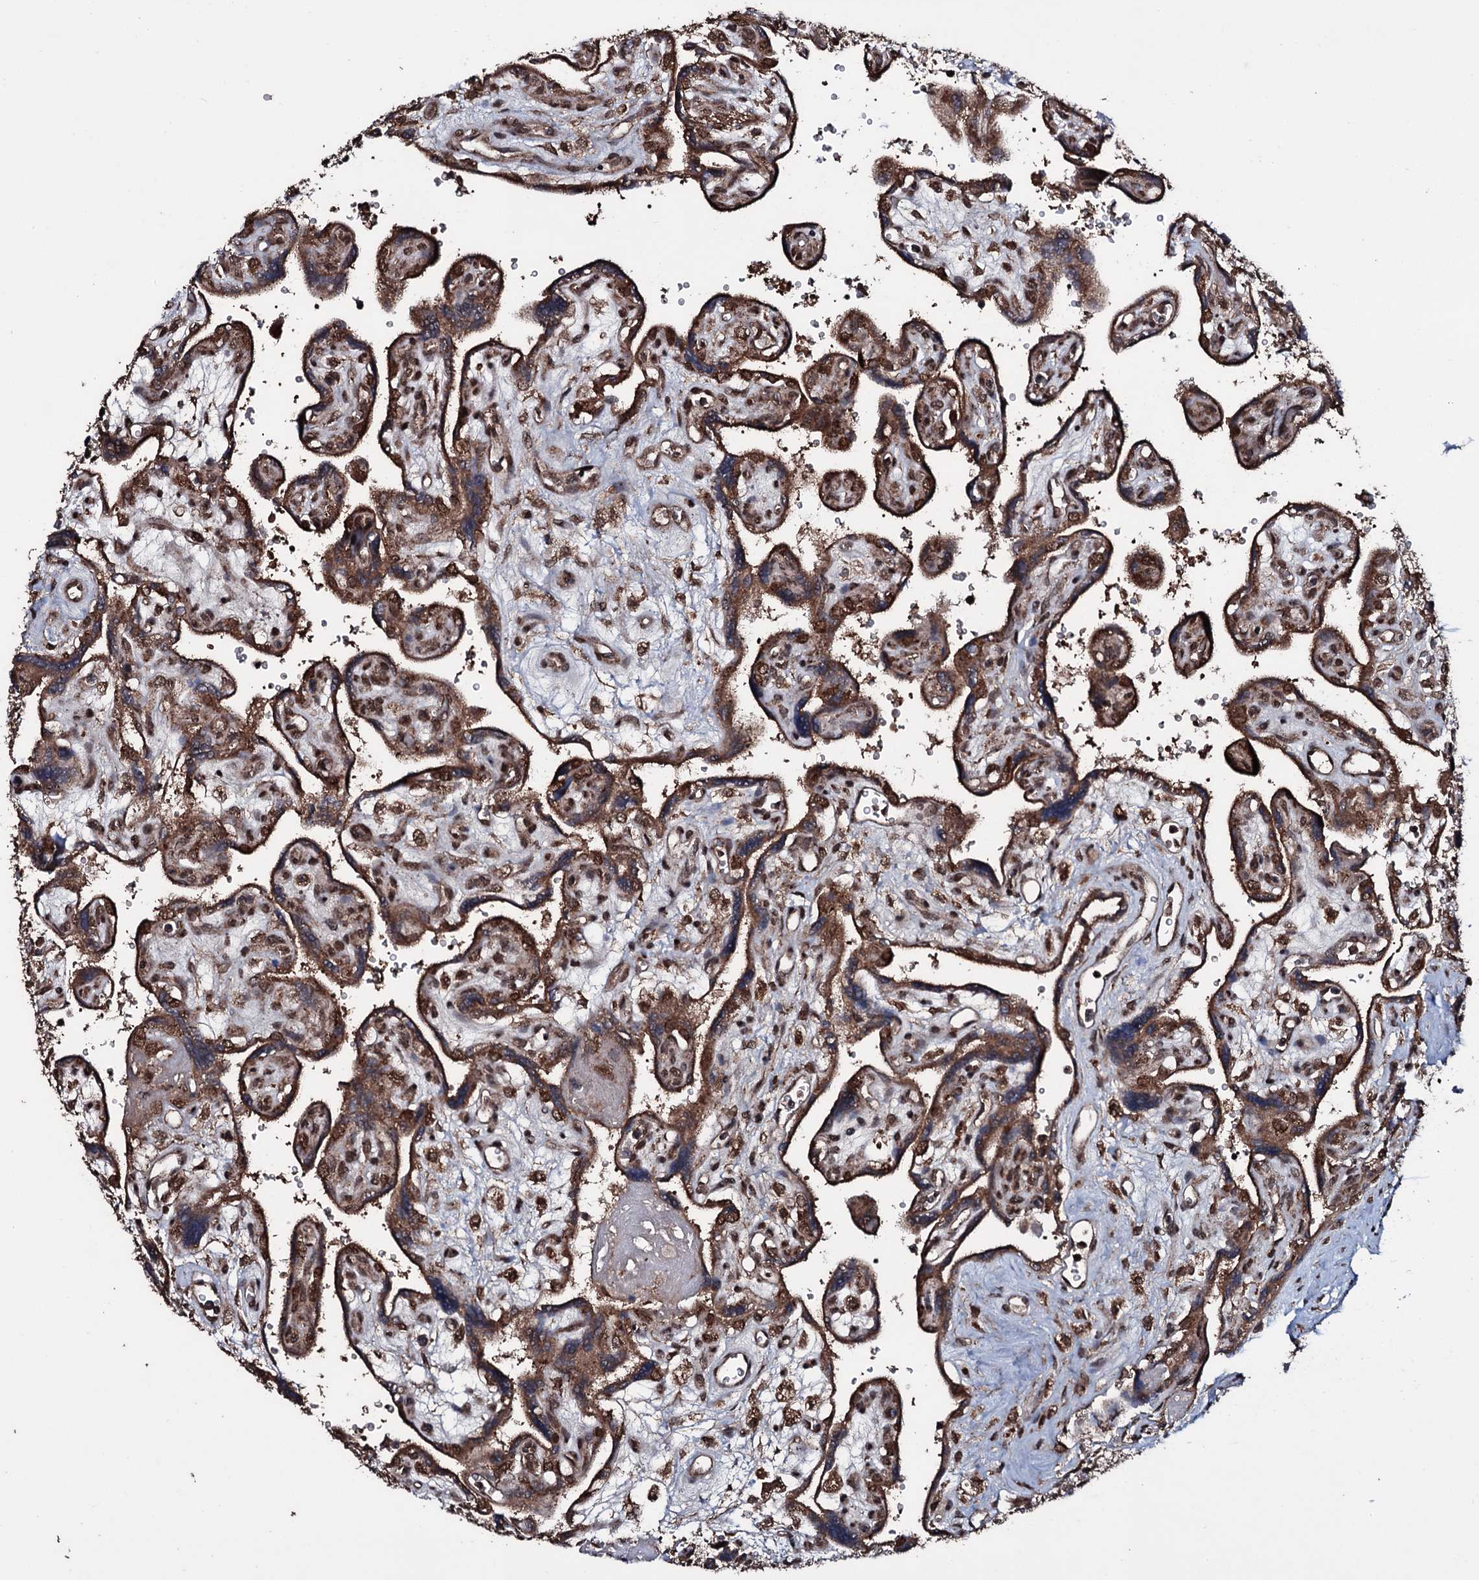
{"staining": {"intensity": "moderate", "quantity": ">75%", "location": "cytoplasmic/membranous,nuclear"}, "tissue": "placenta", "cell_type": "Decidual cells", "image_type": "normal", "snomed": [{"axis": "morphology", "description": "Normal tissue, NOS"}, {"axis": "topography", "description": "Placenta"}], "caption": "Immunohistochemical staining of unremarkable placenta demonstrates moderate cytoplasmic/membranous,nuclear protein positivity in approximately >75% of decidual cells.", "gene": "MRPS31", "patient": {"sex": "female", "age": 39}}